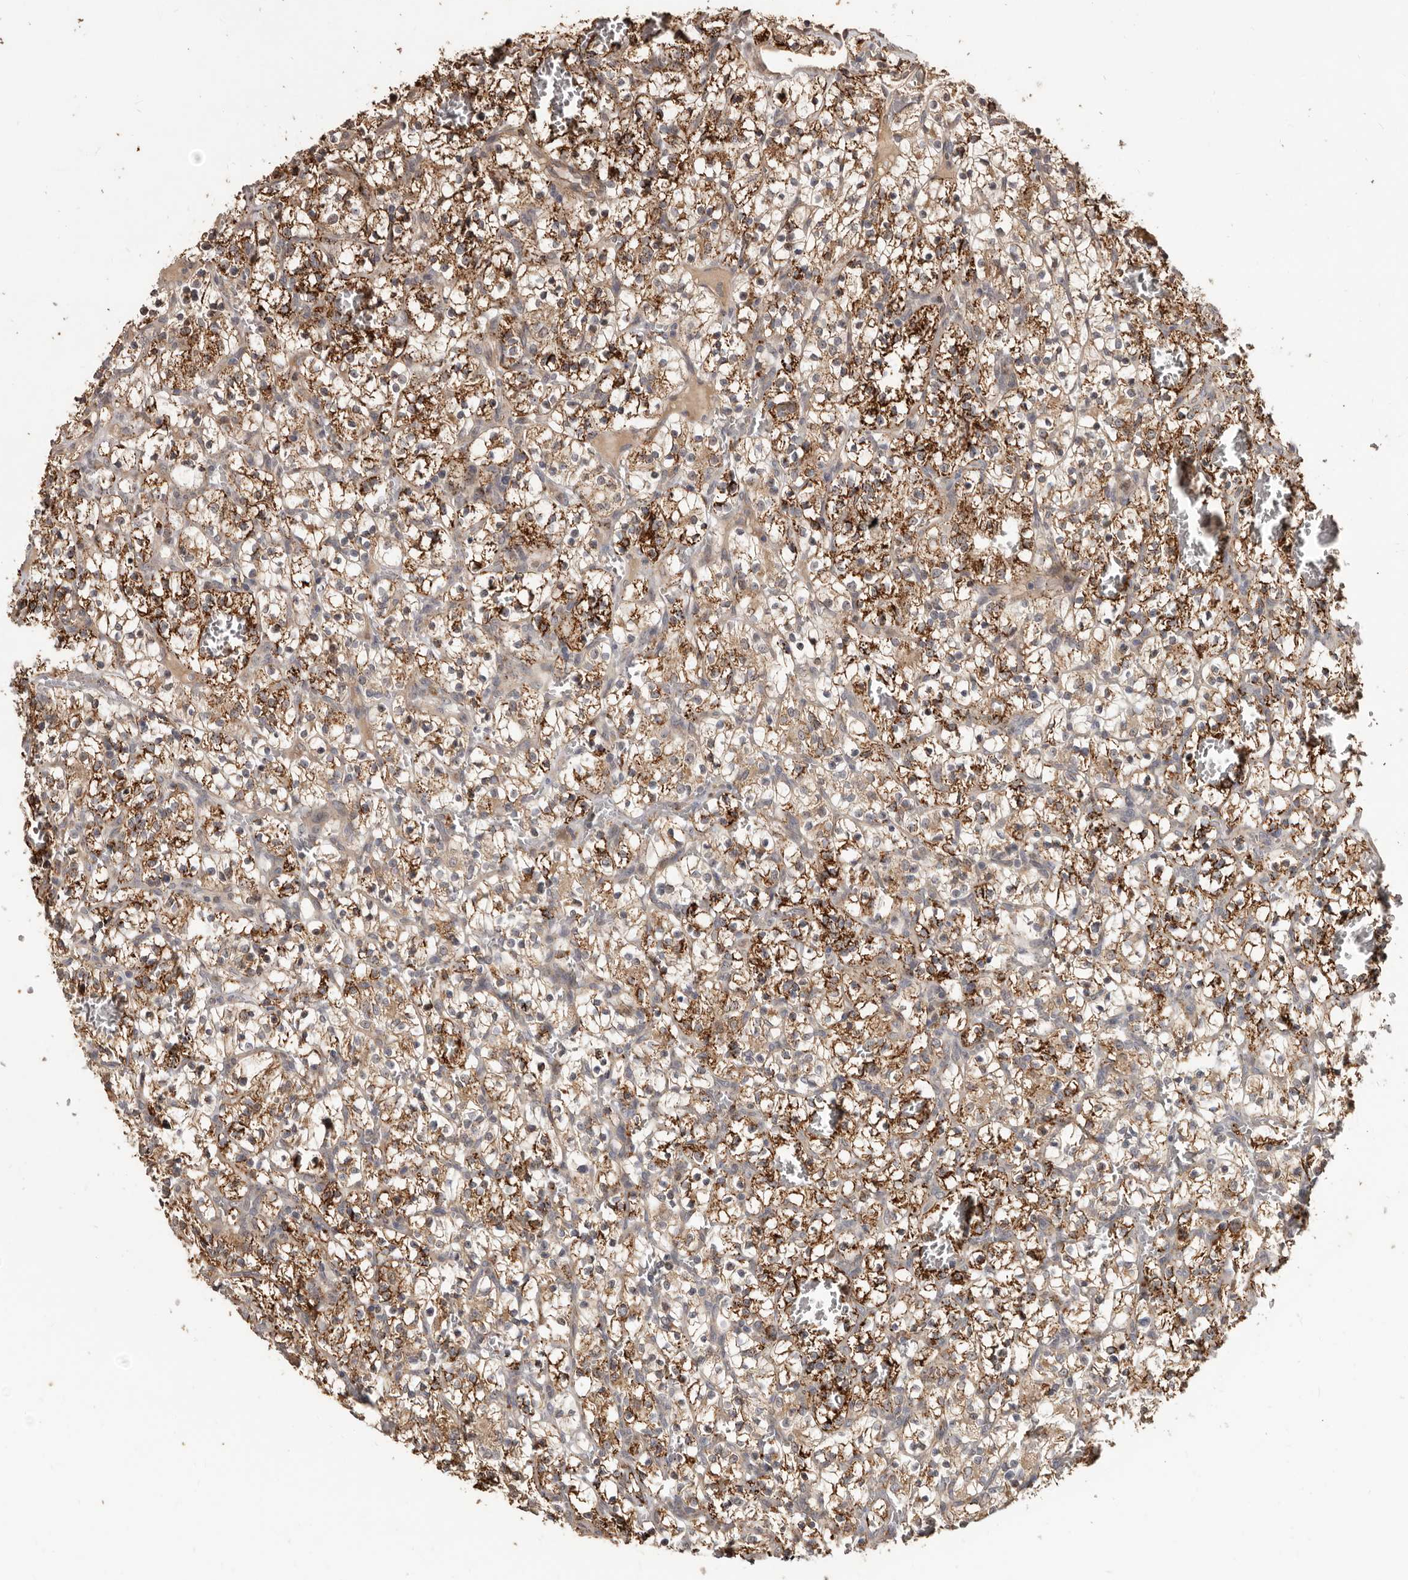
{"staining": {"intensity": "strong", "quantity": "25%-75%", "location": "cytoplasmic/membranous"}, "tissue": "renal cancer", "cell_type": "Tumor cells", "image_type": "cancer", "snomed": [{"axis": "morphology", "description": "Adenocarcinoma, NOS"}, {"axis": "topography", "description": "Kidney"}], "caption": "Tumor cells exhibit high levels of strong cytoplasmic/membranous positivity in approximately 25%-75% of cells in renal cancer (adenocarcinoma). The staining is performed using DAB brown chromogen to label protein expression. The nuclei are counter-stained blue using hematoxylin.", "gene": "AKAP7", "patient": {"sex": "female", "age": 57}}